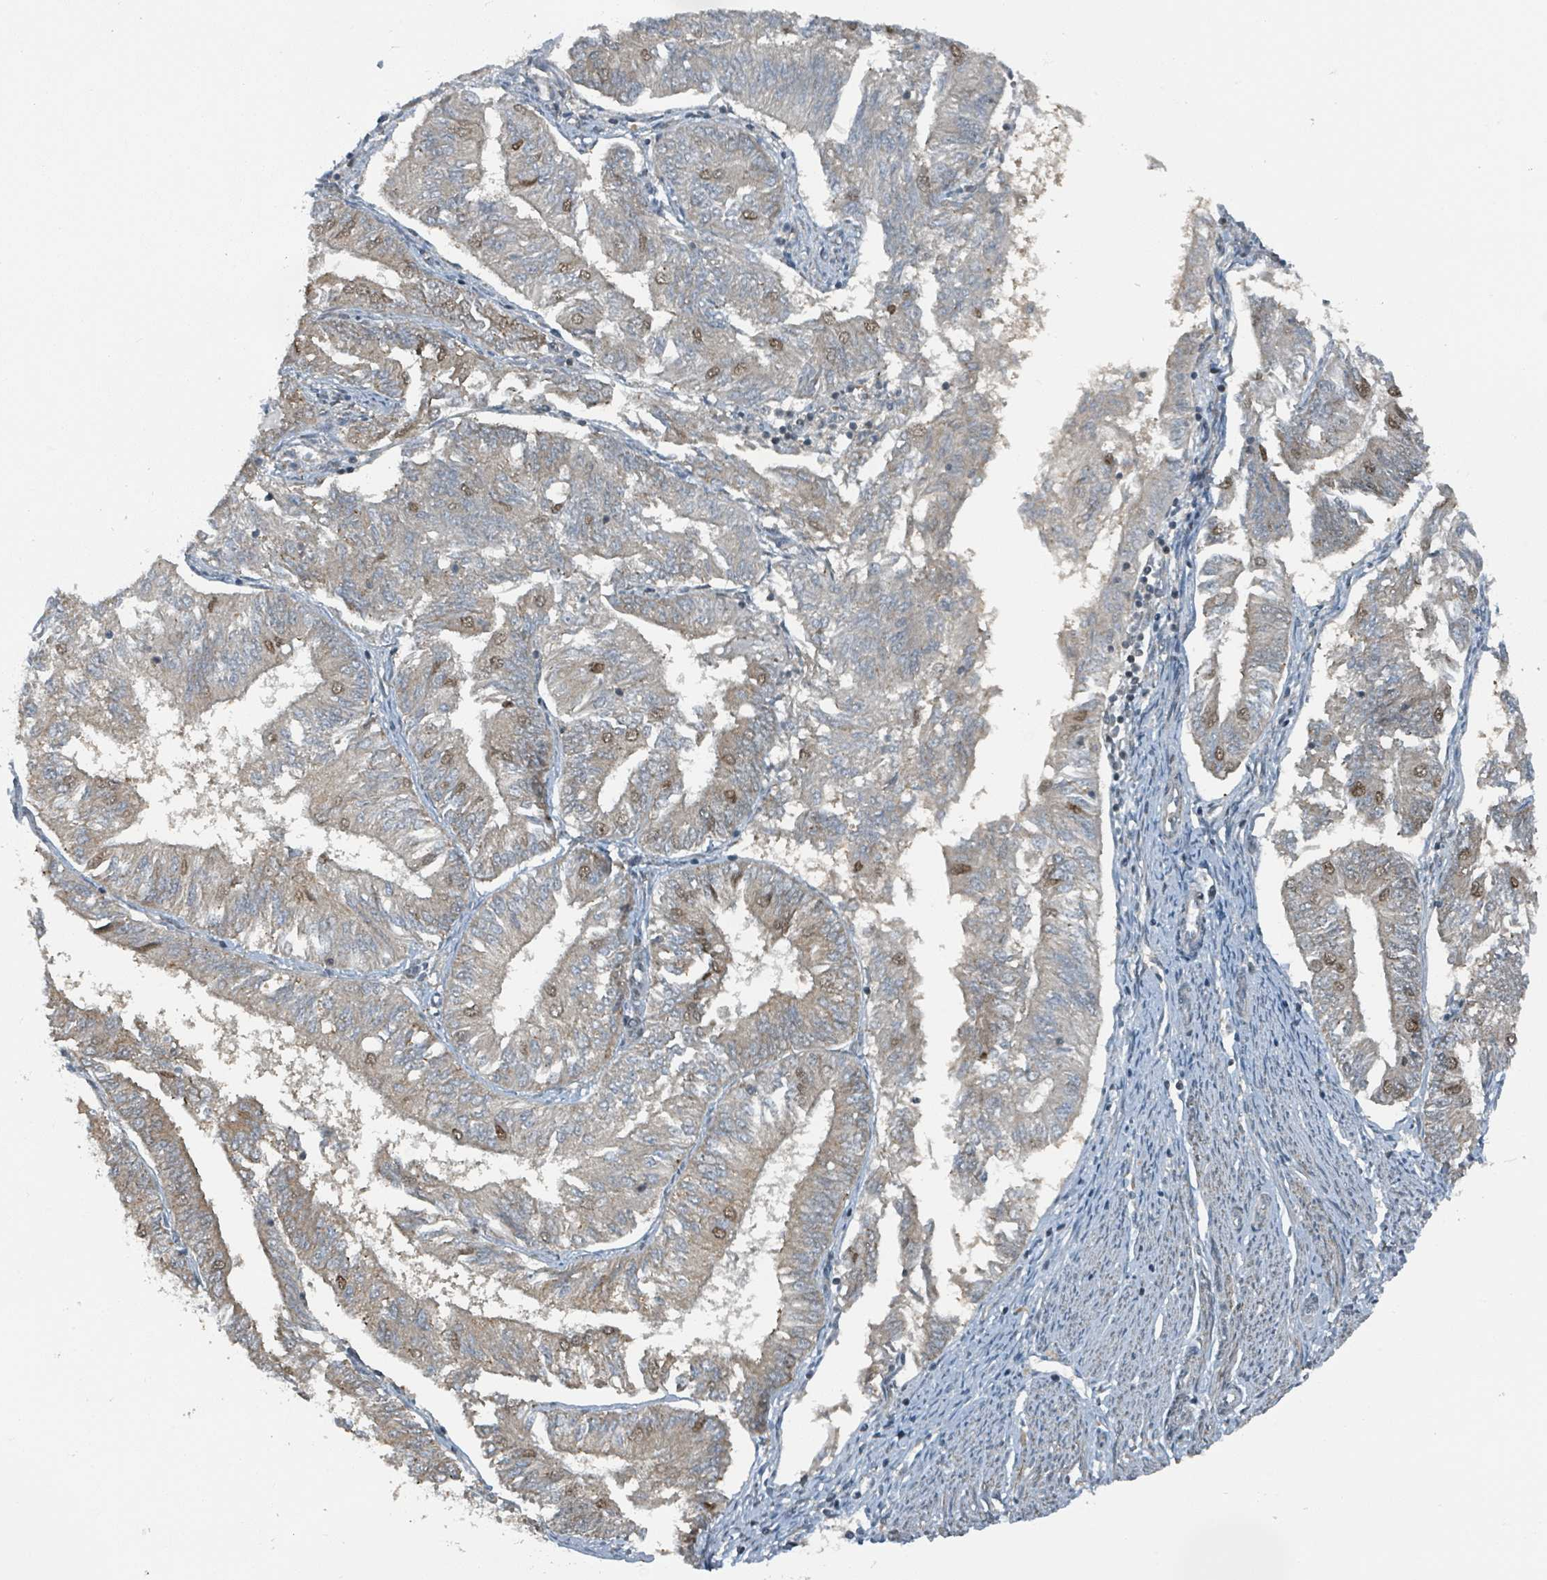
{"staining": {"intensity": "moderate", "quantity": "<25%", "location": "nuclear"}, "tissue": "endometrial cancer", "cell_type": "Tumor cells", "image_type": "cancer", "snomed": [{"axis": "morphology", "description": "Adenocarcinoma, NOS"}, {"axis": "topography", "description": "Endometrium"}], "caption": "Adenocarcinoma (endometrial) stained with DAB (3,3'-diaminobenzidine) immunohistochemistry (IHC) shows low levels of moderate nuclear positivity in approximately <25% of tumor cells.", "gene": "PHIP", "patient": {"sex": "female", "age": 58}}